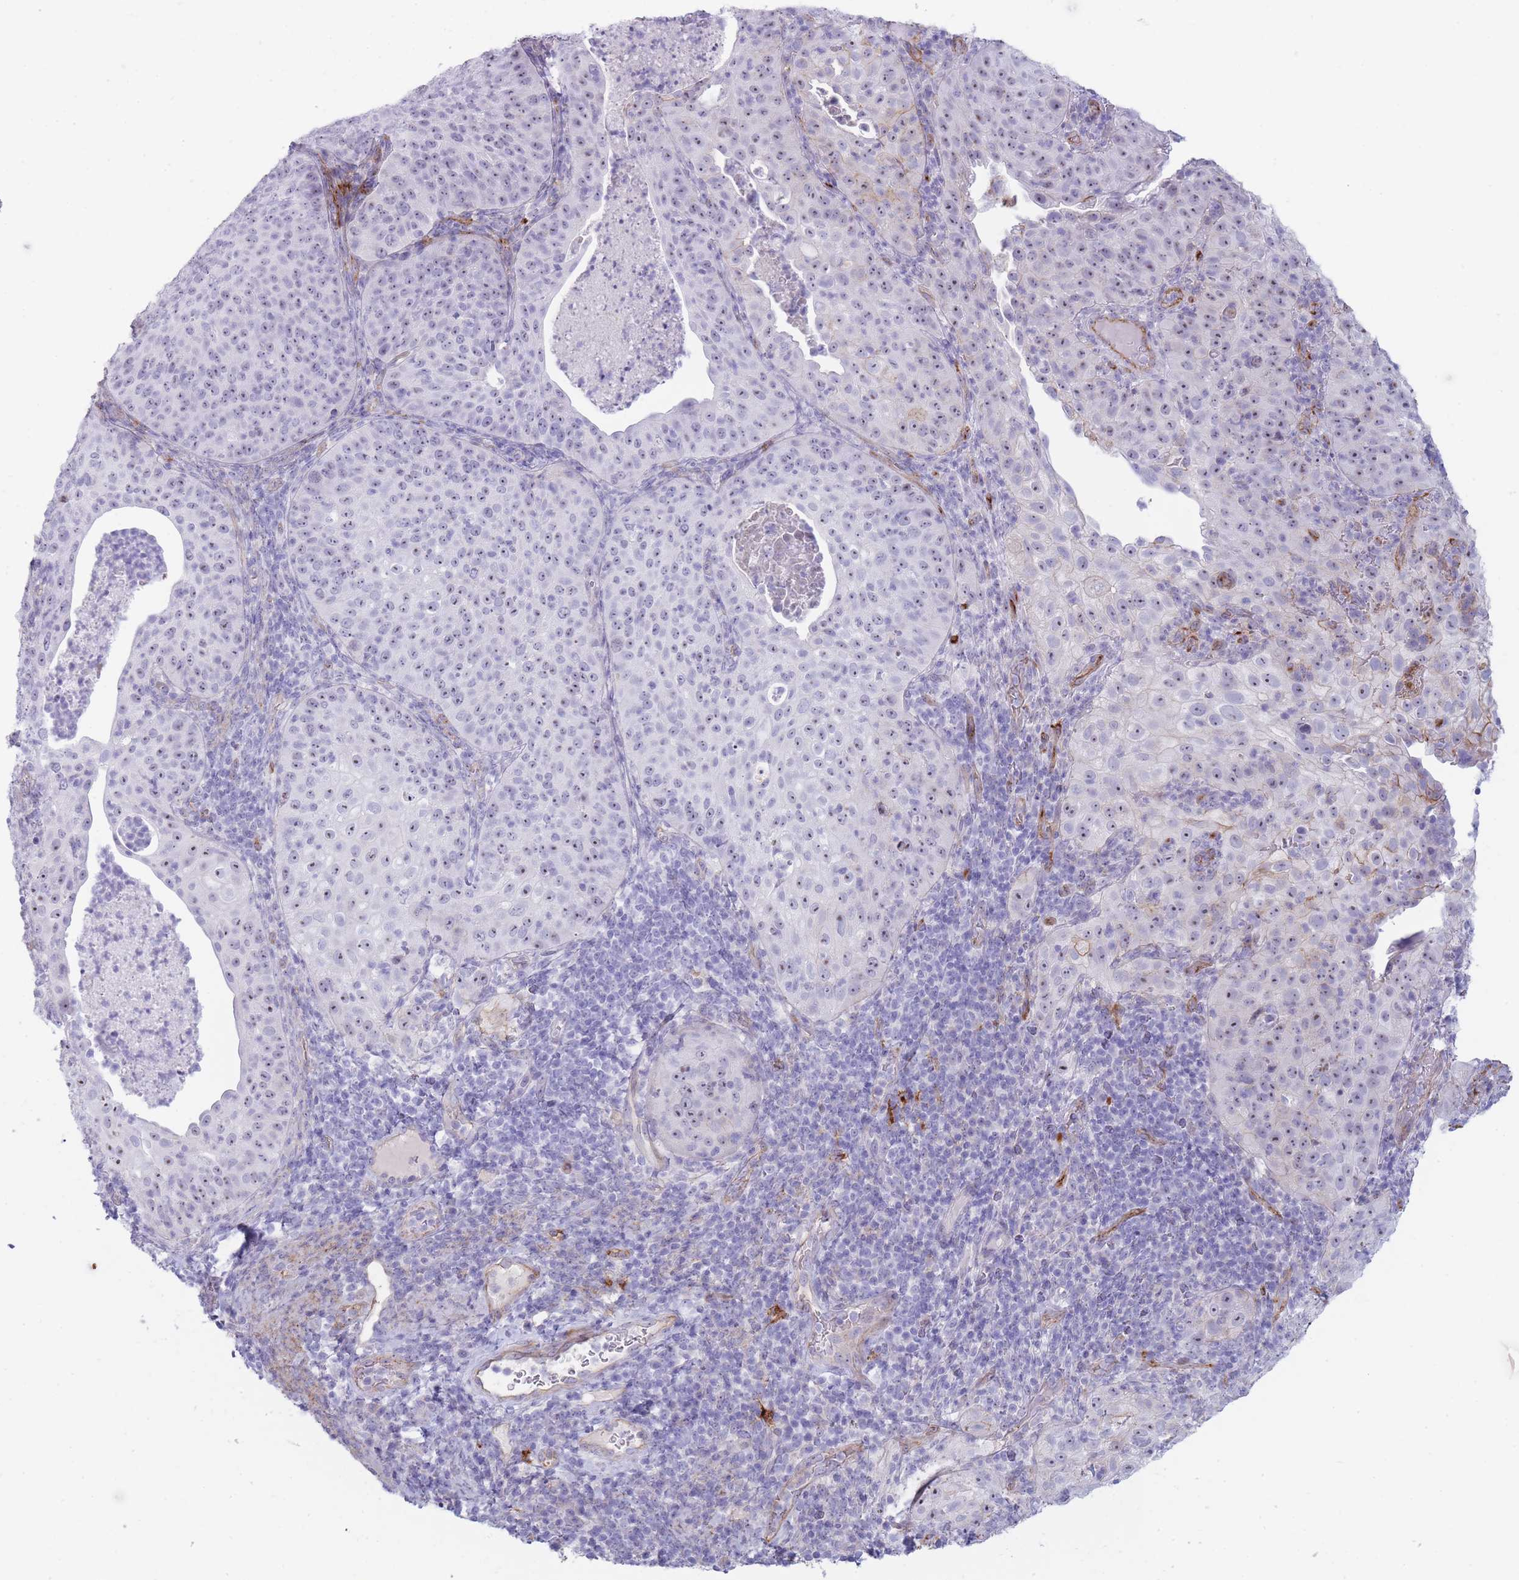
{"staining": {"intensity": "moderate", "quantity": "25%-75%", "location": "nuclear"}, "tissue": "cervical cancer", "cell_type": "Tumor cells", "image_type": "cancer", "snomed": [{"axis": "morphology", "description": "Squamous cell carcinoma, NOS"}, {"axis": "topography", "description": "Cervix"}], "caption": "Tumor cells reveal moderate nuclear staining in approximately 25%-75% of cells in cervical squamous cell carcinoma. The protein is stained brown, and the nuclei are stained in blue (DAB (3,3'-diaminobenzidine) IHC with brightfield microscopy, high magnification).", "gene": "UTP14A", "patient": {"sex": "female", "age": 52}}